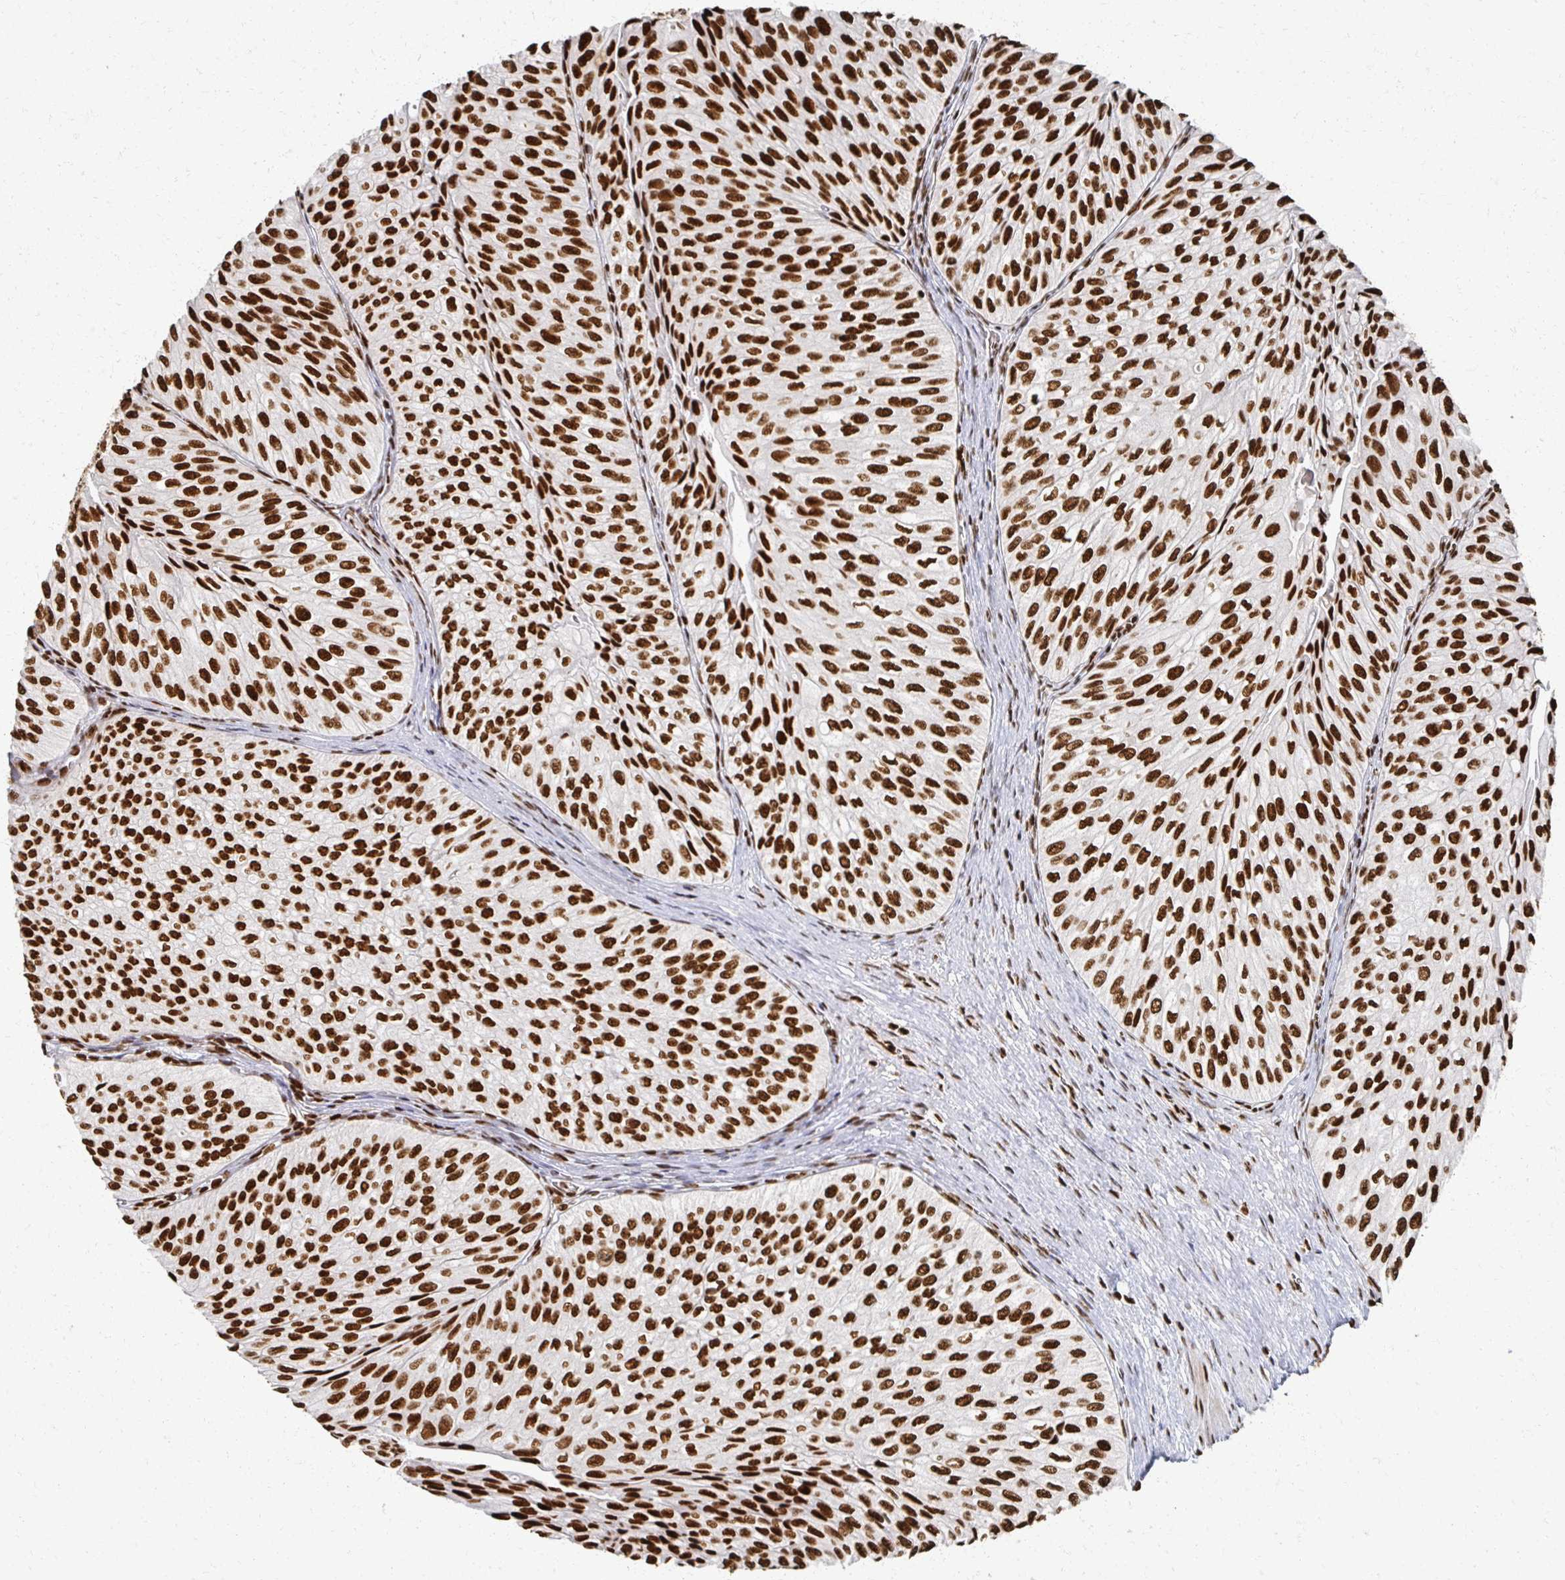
{"staining": {"intensity": "strong", "quantity": ">75%", "location": "nuclear"}, "tissue": "urothelial cancer", "cell_type": "Tumor cells", "image_type": "cancer", "snomed": [{"axis": "morphology", "description": "Urothelial carcinoma, NOS"}, {"axis": "topography", "description": "Urinary bladder"}], "caption": "Strong nuclear protein staining is identified in approximately >75% of tumor cells in urothelial cancer.", "gene": "RBBP7", "patient": {"sex": "male", "age": 62}}